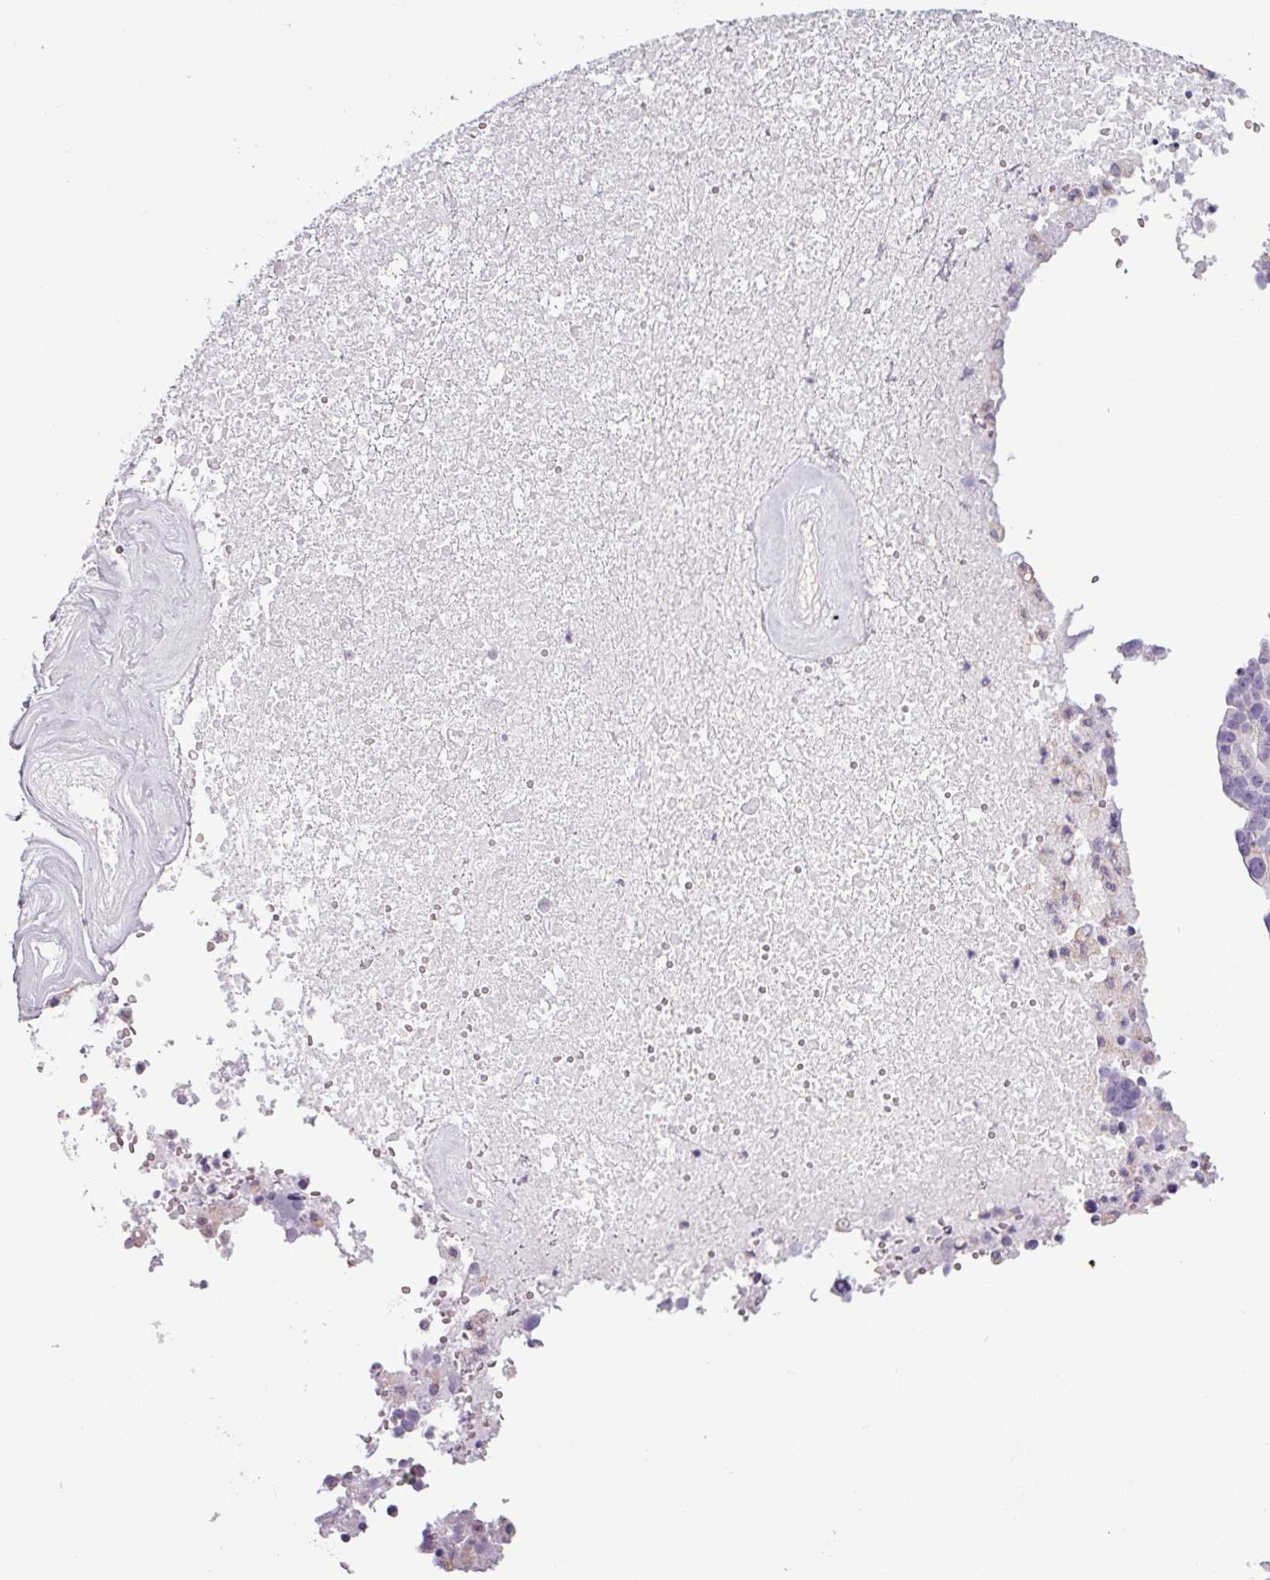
{"staining": {"intensity": "negative", "quantity": "none", "location": "none"}, "tissue": "ovarian cancer", "cell_type": "Tumor cells", "image_type": "cancer", "snomed": [{"axis": "morphology", "description": "Cystadenocarcinoma, serous, NOS"}, {"axis": "topography", "description": "Ovary"}], "caption": "The IHC image has no significant positivity in tumor cells of serous cystadenocarcinoma (ovarian) tissue.", "gene": "BTN2A2", "patient": {"sex": "female", "age": 59}}